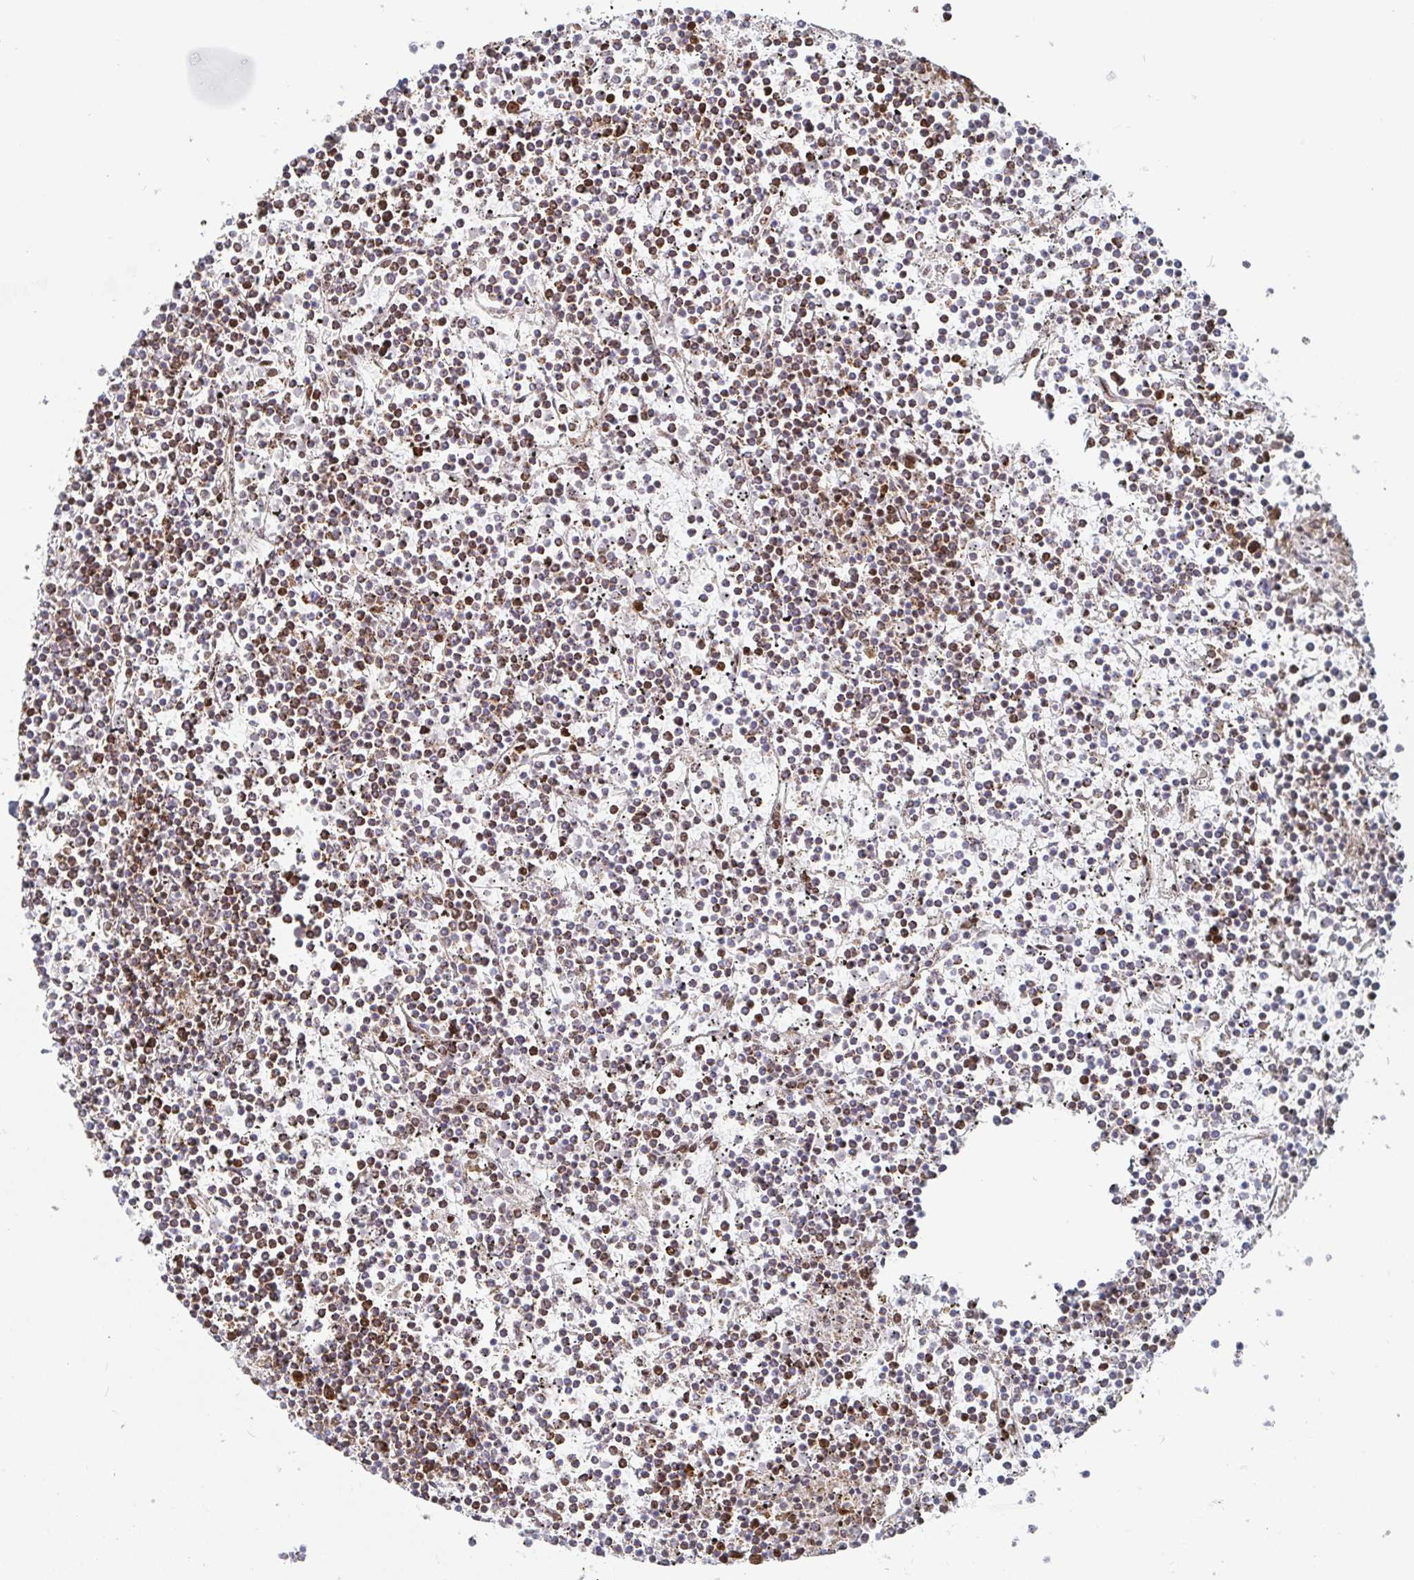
{"staining": {"intensity": "moderate", "quantity": "25%-75%", "location": "cytoplasmic/membranous"}, "tissue": "lymphoma", "cell_type": "Tumor cells", "image_type": "cancer", "snomed": [{"axis": "morphology", "description": "Malignant lymphoma, non-Hodgkin's type, Low grade"}, {"axis": "topography", "description": "Spleen"}], "caption": "A photomicrograph of lymphoma stained for a protein demonstrates moderate cytoplasmic/membranous brown staining in tumor cells. The protein is stained brown, and the nuclei are stained in blue (DAB (3,3'-diaminobenzidine) IHC with brightfield microscopy, high magnification).", "gene": "STARD8", "patient": {"sex": "female", "age": 19}}